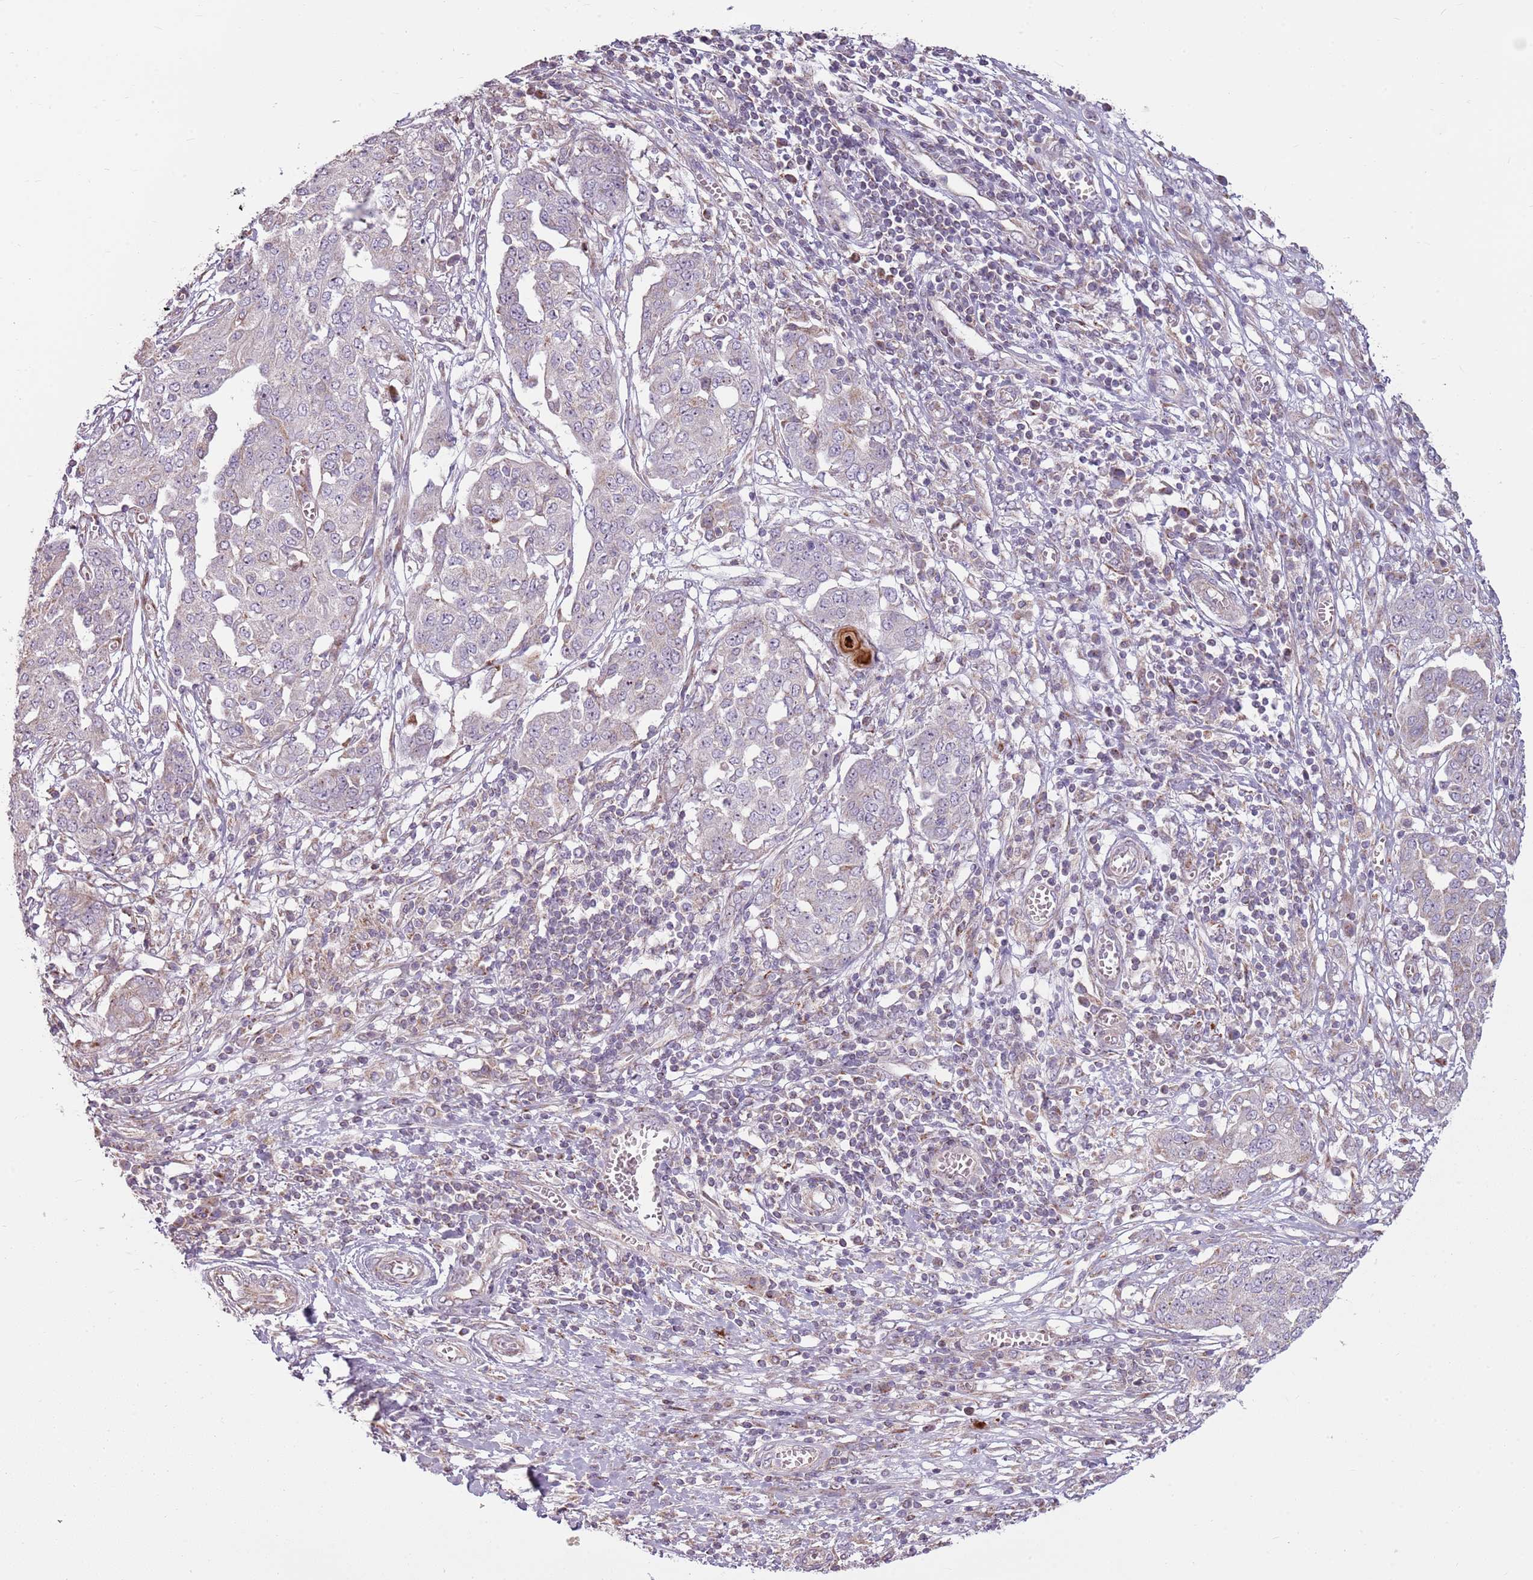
{"staining": {"intensity": "weak", "quantity": "<25%", "location": "cytoplasmic/membranous"}, "tissue": "ovarian cancer", "cell_type": "Tumor cells", "image_type": "cancer", "snomed": [{"axis": "morphology", "description": "Cystadenocarcinoma, serous, NOS"}, {"axis": "topography", "description": "Soft tissue"}, {"axis": "topography", "description": "Ovary"}], "caption": "An IHC photomicrograph of ovarian cancer is shown. There is no staining in tumor cells of ovarian cancer.", "gene": "ZNF530", "patient": {"sex": "female", "age": 57}}